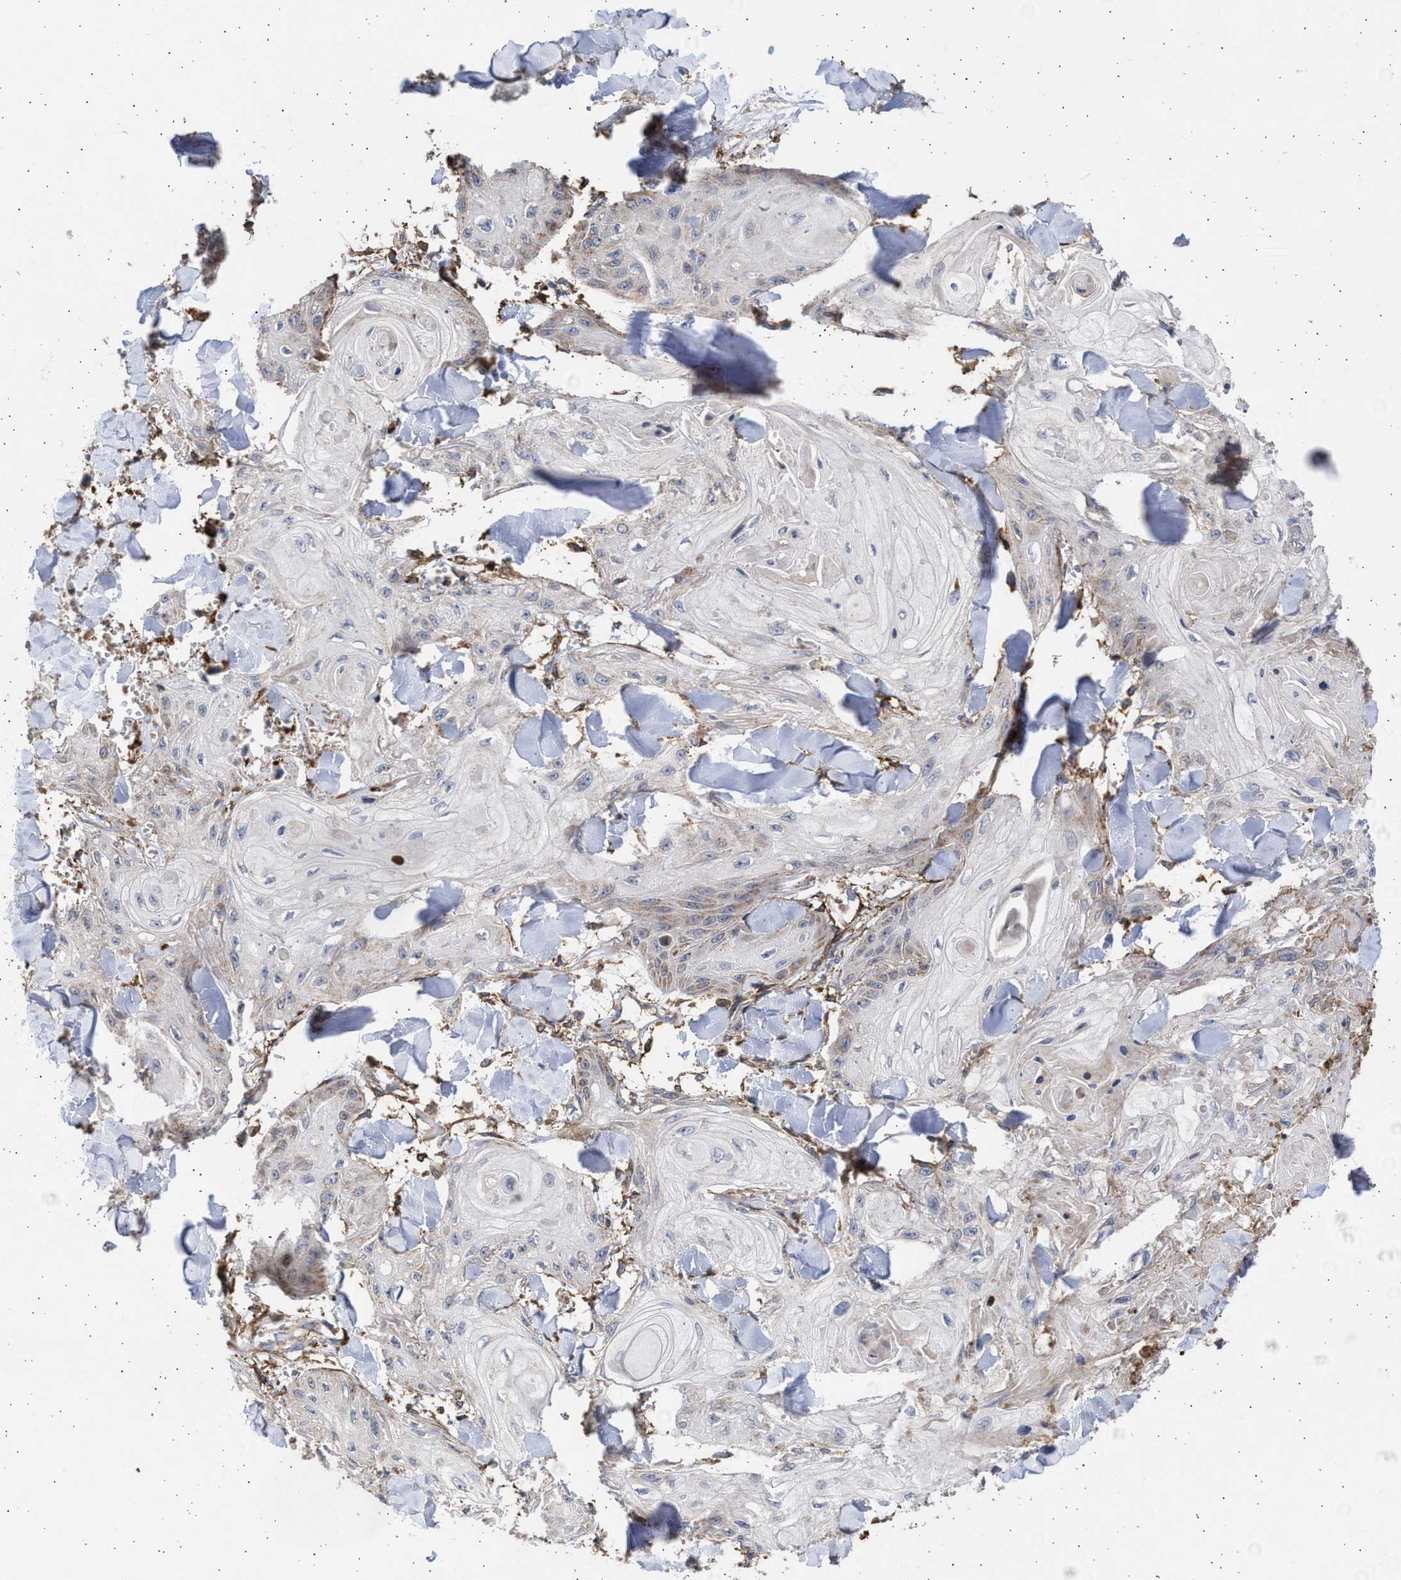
{"staining": {"intensity": "weak", "quantity": "<25%", "location": "cytoplasmic/membranous"}, "tissue": "skin cancer", "cell_type": "Tumor cells", "image_type": "cancer", "snomed": [{"axis": "morphology", "description": "Squamous cell carcinoma, NOS"}, {"axis": "topography", "description": "Skin"}], "caption": "Immunohistochemistry histopathology image of human skin squamous cell carcinoma stained for a protein (brown), which shows no positivity in tumor cells. (DAB (3,3'-diaminobenzidine) immunohistochemistry (IHC) visualized using brightfield microscopy, high magnification).", "gene": "TTC19", "patient": {"sex": "male", "age": 74}}